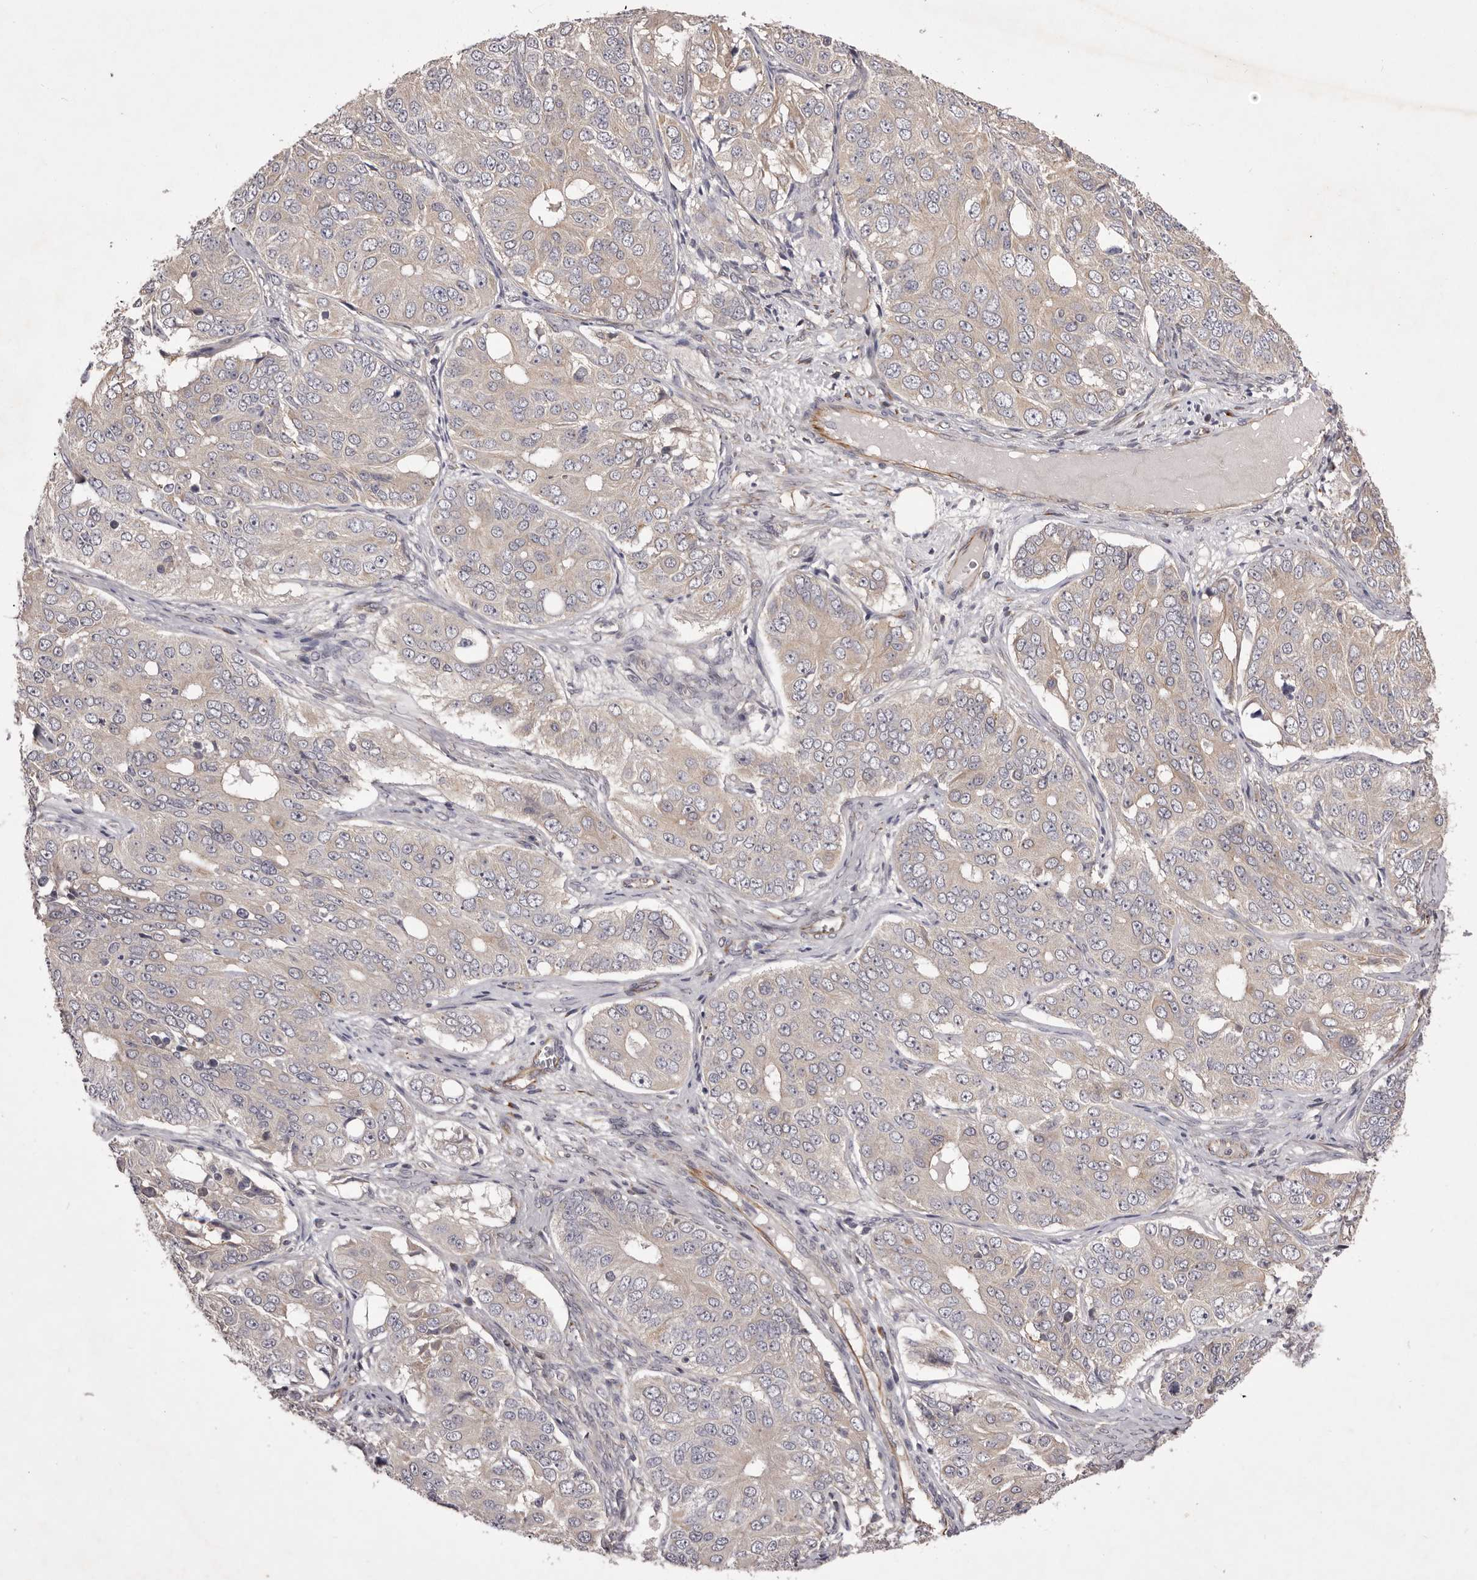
{"staining": {"intensity": "negative", "quantity": "none", "location": "none"}, "tissue": "ovarian cancer", "cell_type": "Tumor cells", "image_type": "cancer", "snomed": [{"axis": "morphology", "description": "Carcinoma, endometroid"}, {"axis": "topography", "description": "Ovary"}], "caption": "The immunohistochemistry image has no significant expression in tumor cells of endometroid carcinoma (ovarian) tissue.", "gene": "PNRC1", "patient": {"sex": "female", "age": 51}}